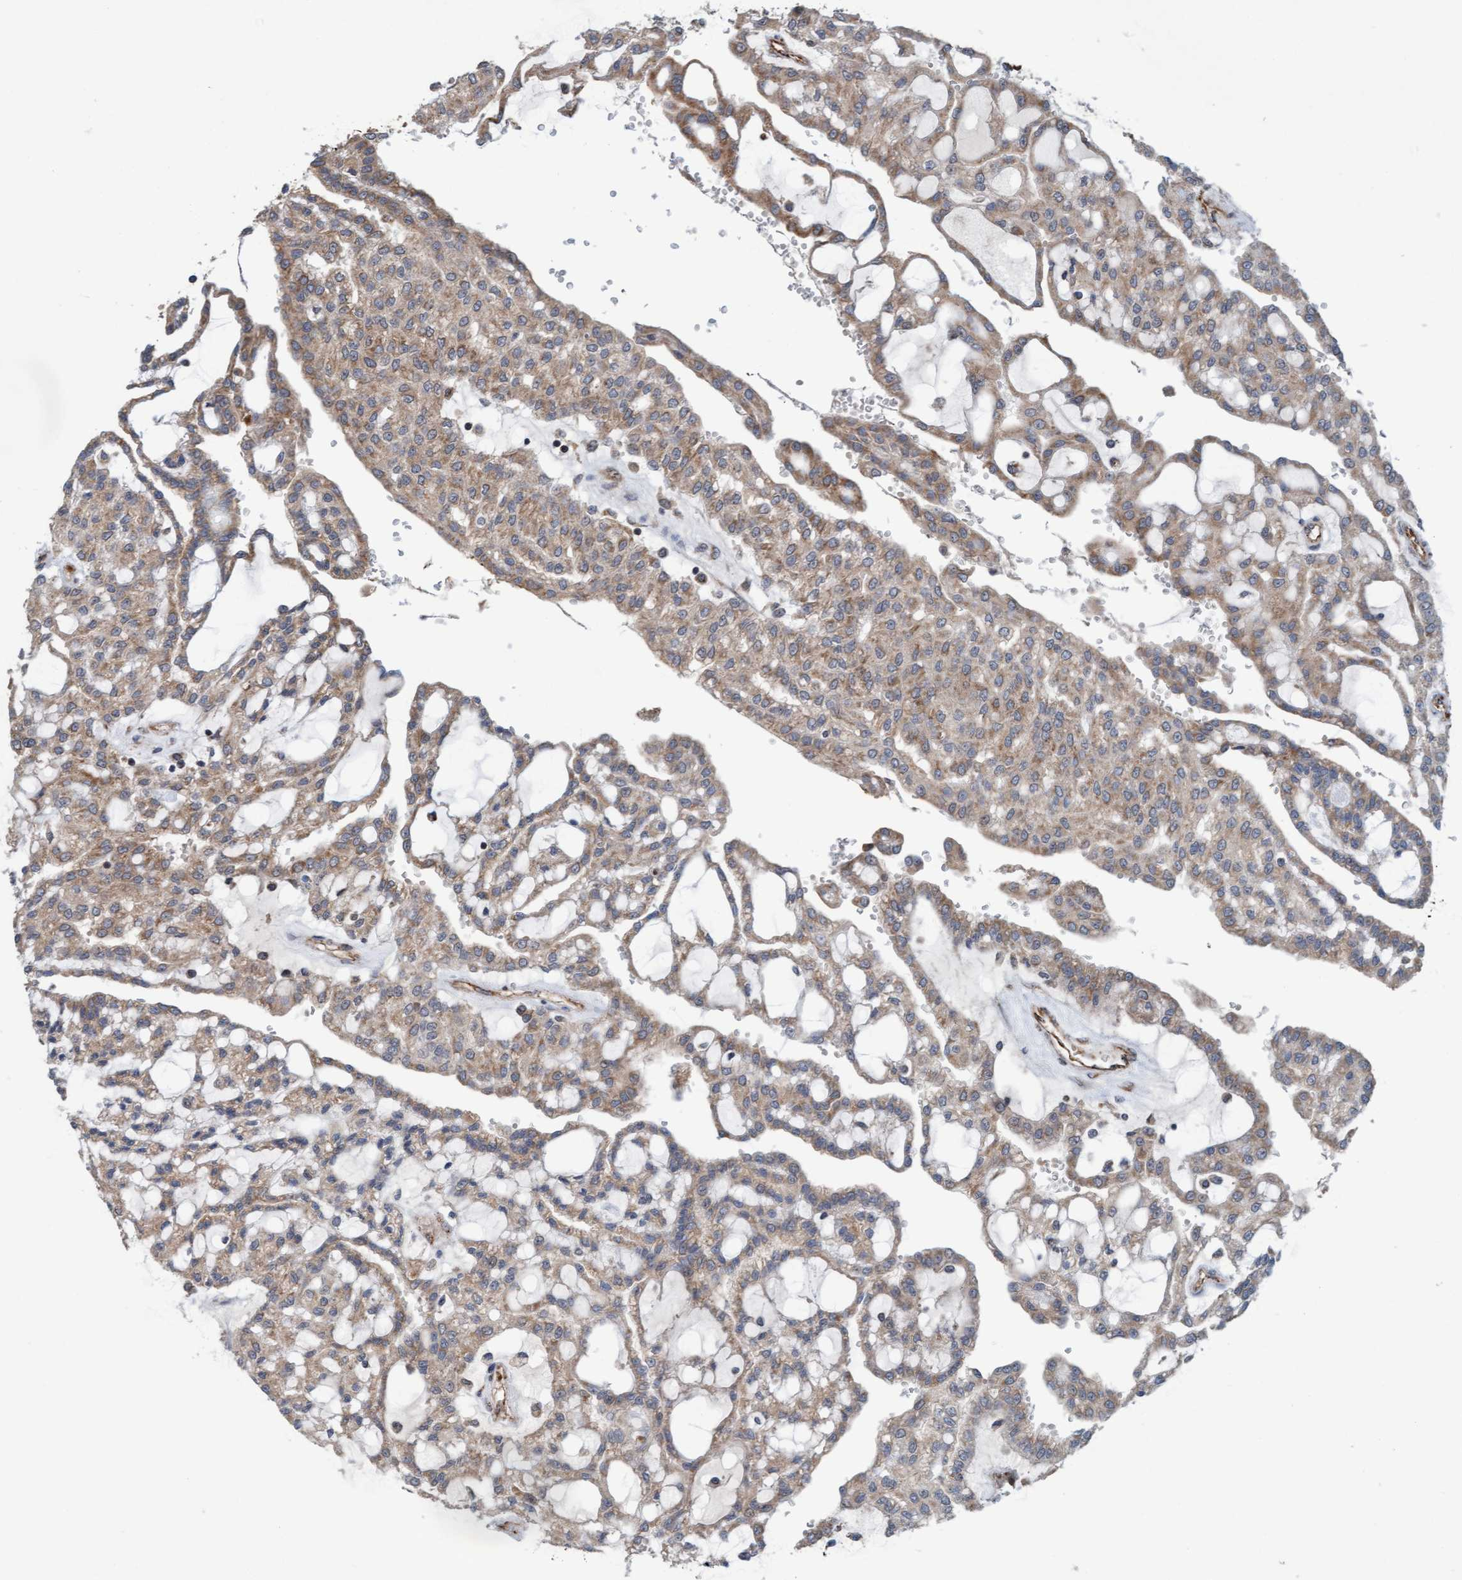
{"staining": {"intensity": "weak", "quantity": ">75%", "location": "cytoplasmic/membranous"}, "tissue": "renal cancer", "cell_type": "Tumor cells", "image_type": "cancer", "snomed": [{"axis": "morphology", "description": "Adenocarcinoma, NOS"}, {"axis": "topography", "description": "Kidney"}], "caption": "A brown stain labels weak cytoplasmic/membranous staining of a protein in human adenocarcinoma (renal) tumor cells. The protein is stained brown, and the nuclei are stained in blue (DAB IHC with brightfield microscopy, high magnification).", "gene": "ZNF566", "patient": {"sex": "male", "age": 63}}